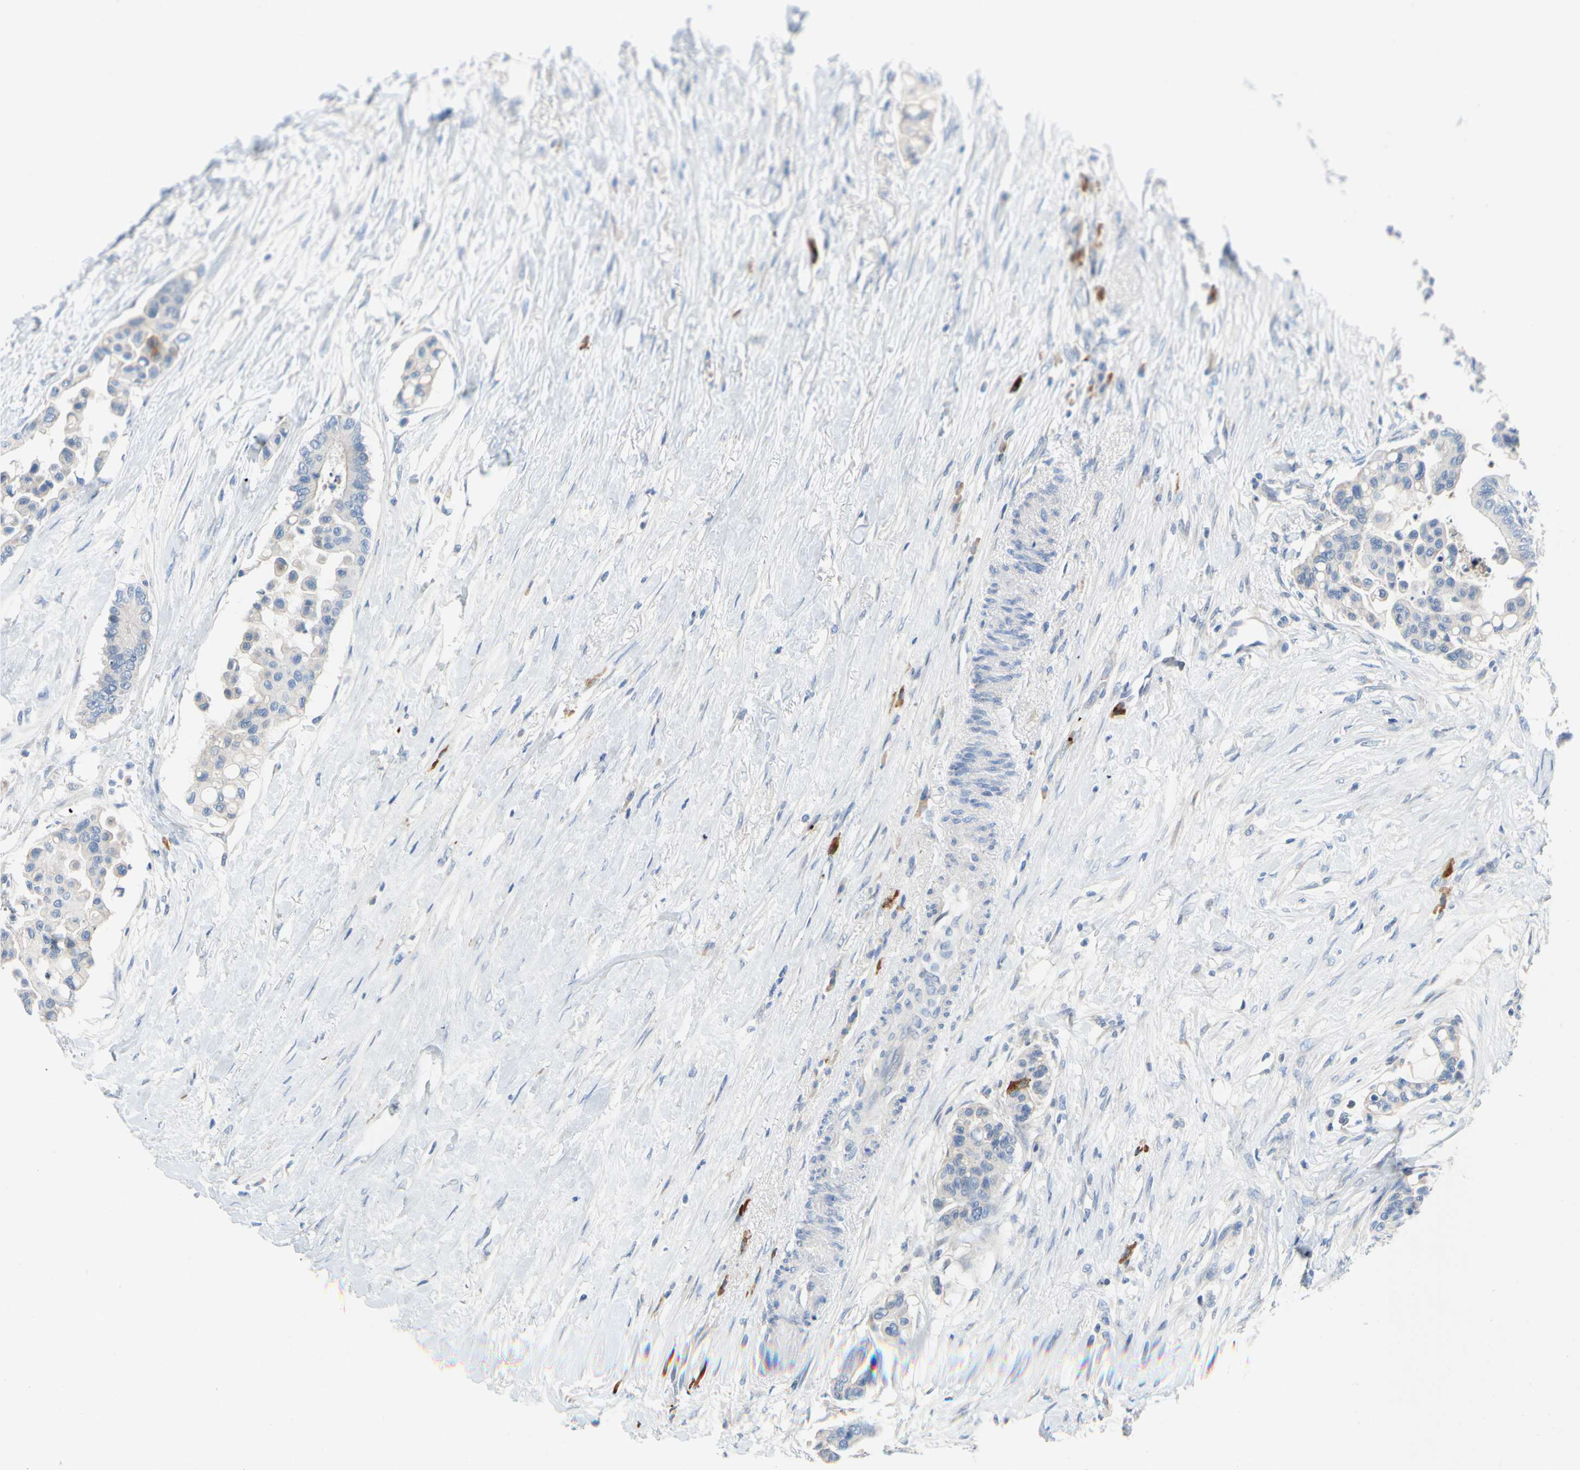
{"staining": {"intensity": "negative", "quantity": "none", "location": "none"}, "tissue": "colorectal cancer", "cell_type": "Tumor cells", "image_type": "cancer", "snomed": [{"axis": "morphology", "description": "Normal tissue, NOS"}, {"axis": "morphology", "description": "Adenocarcinoma, NOS"}, {"axis": "topography", "description": "Colon"}], "caption": "IHC of human colorectal cancer (adenocarcinoma) demonstrates no positivity in tumor cells. (Brightfield microscopy of DAB IHC at high magnification).", "gene": "PPBP", "patient": {"sex": "male", "age": 82}}